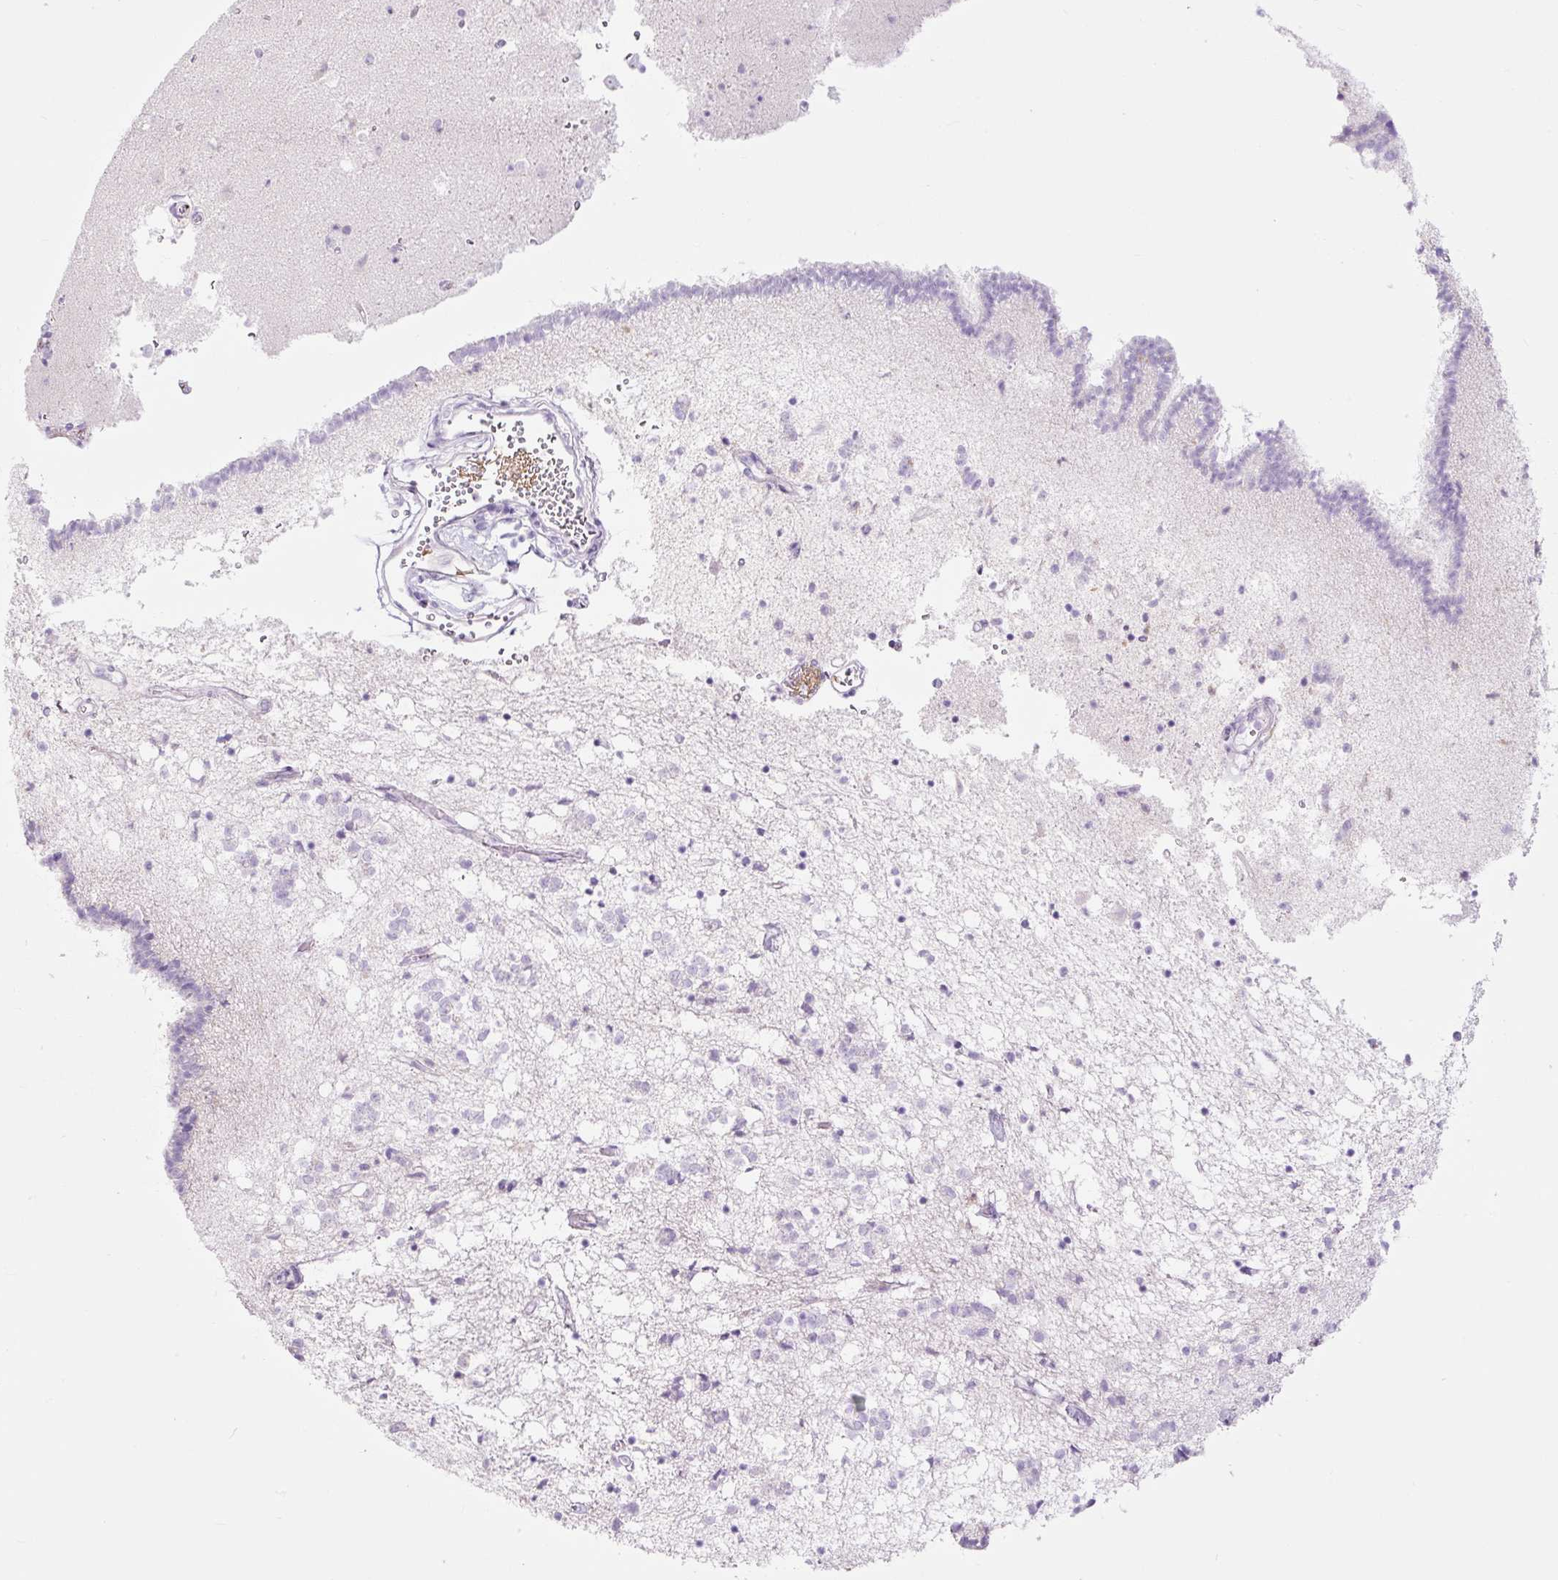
{"staining": {"intensity": "negative", "quantity": "none", "location": "none"}, "tissue": "caudate", "cell_type": "Glial cells", "image_type": "normal", "snomed": [{"axis": "morphology", "description": "Normal tissue, NOS"}, {"axis": "topography", "description": "Lateral ventricle wall"}], "caption": "Immunohistochemical staining of normal human caudate demonstrates no significant expression in glial cells.", "gene": "RNF212B", "patient": {"sex": "male", "age": 58}}